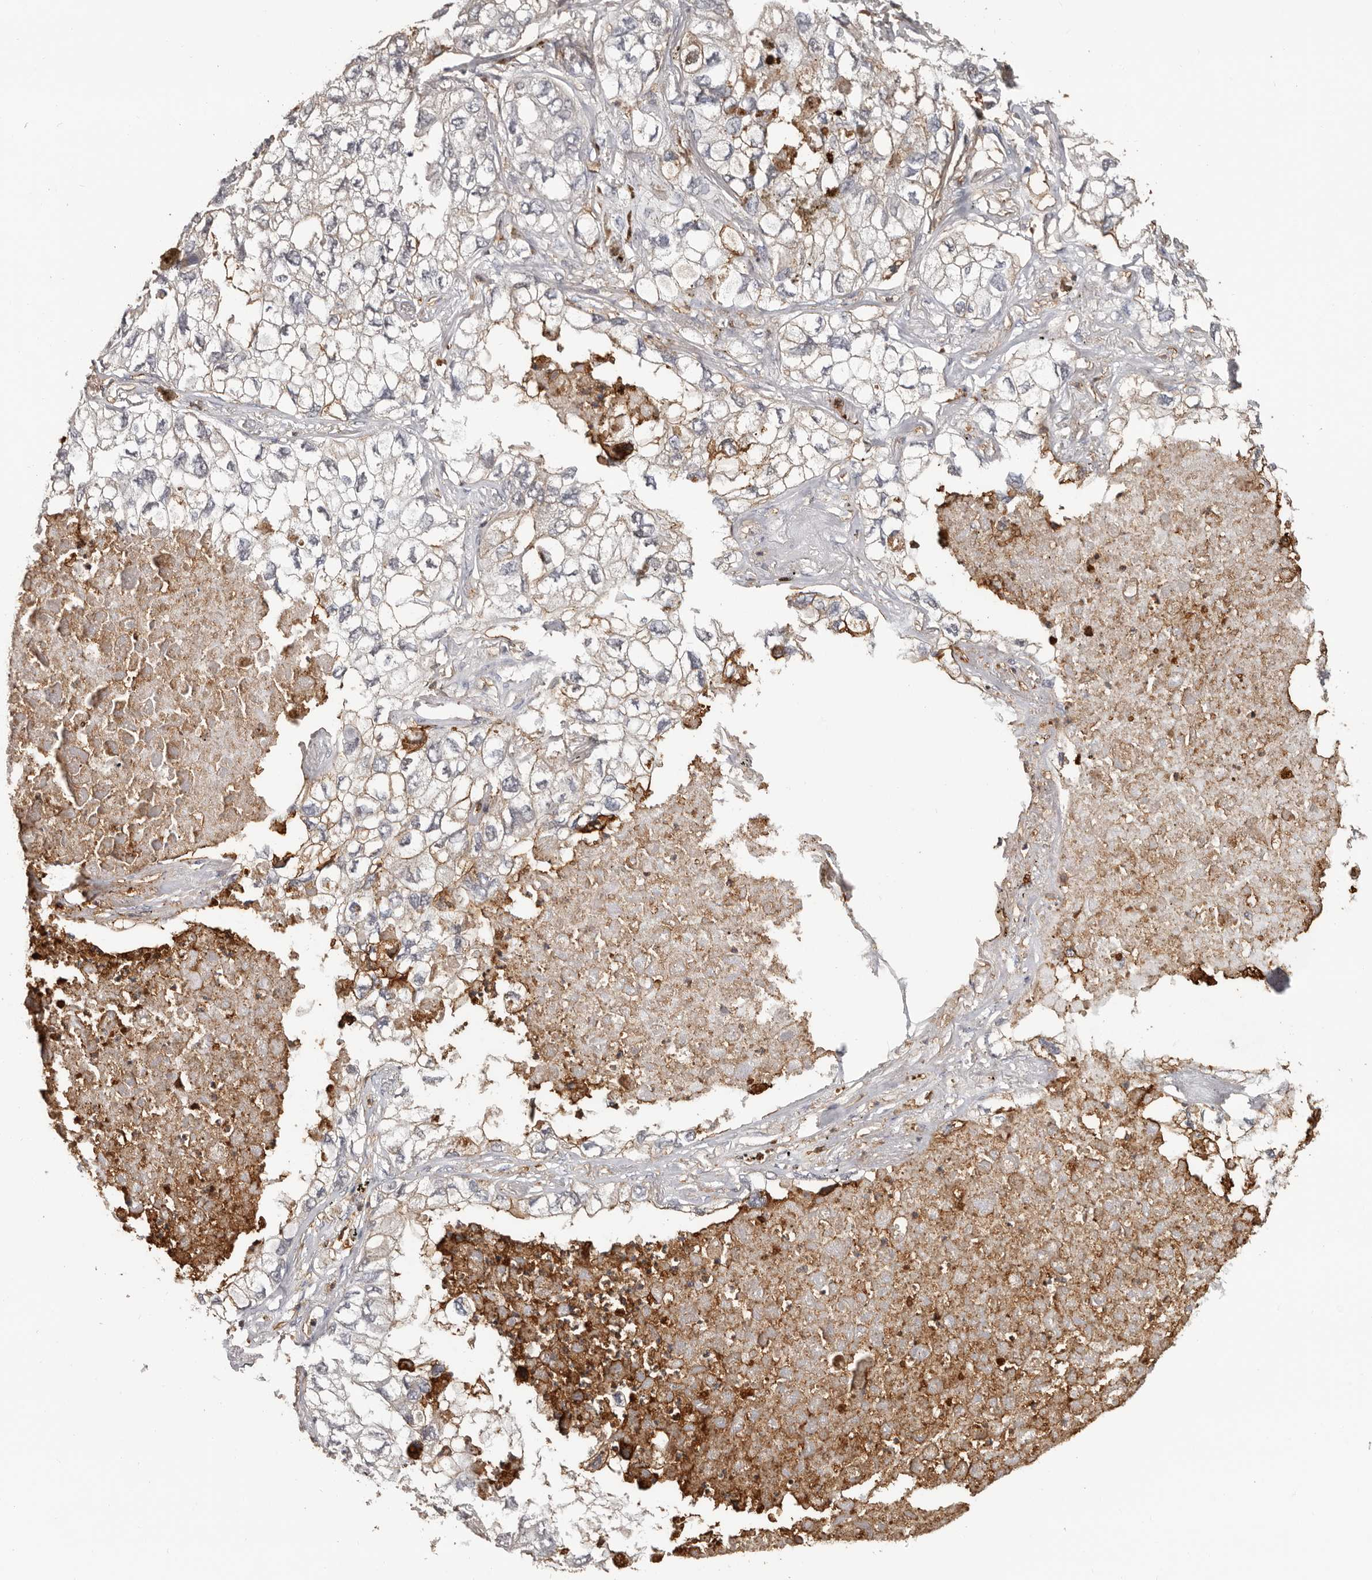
{"staining": {"intensity": "weak", "quantity": "25%-75%", "location": "cytoplasmic/membranous"}, "tissue": "lung cancer", "cell_type": "Tumor cells", "image_type": "cancer", "snomed": [{"axis": "morphology", "description": "Adenocarcinoma, NOS"}, {"axis": "topography", "description": "Lung"}], "caption": "IHC of lung cancer exhibits low levels of weak cytoplasmic/membranous positivity in about 25%-75% of tumor cells. (brown staining indicates protein expression, while blue staining denotes nuclei).", "gene": "PRR12", "patient": {"sex": "male", "age": 65}}